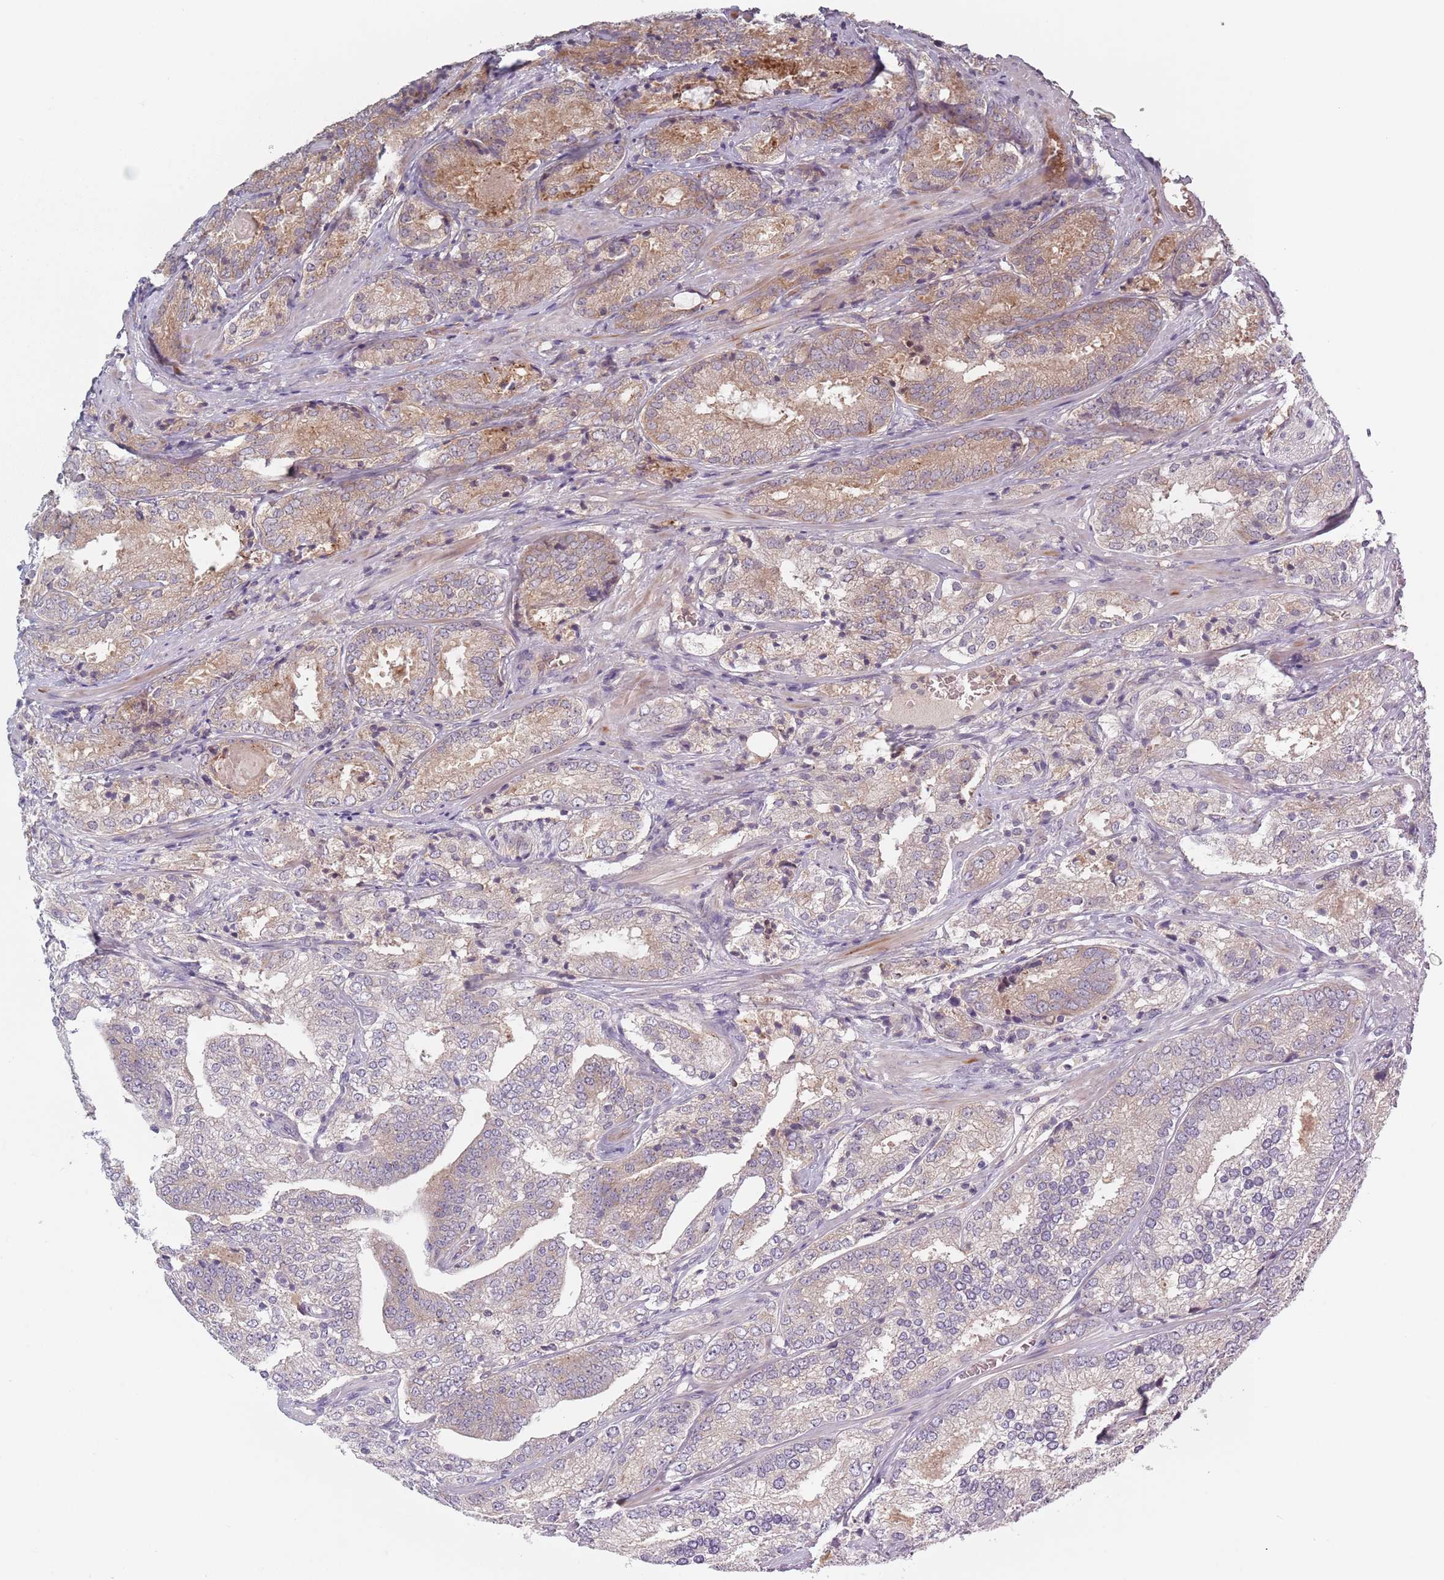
{"staining": {"intensity": "weak", "quantity": "25%-75%", "location": "cytoplasmic/membranous"}, "tissue": "prostate cancer", "cell_type": "Tumor cells", "image_type": "cancer", "snomed": [{"axis": "morphology", "description": "Adenocarcinoma, High grade"}, {"axis": "topography", "description": "Prostate"}], "caption": "Tumor cells exhibit low levels of weak cytoplasmic/membranous staining in about 25%-75% of cells in human prostate cancer.", "gene": "ASB13", "patient": {"sex": "male", "age": 63}}